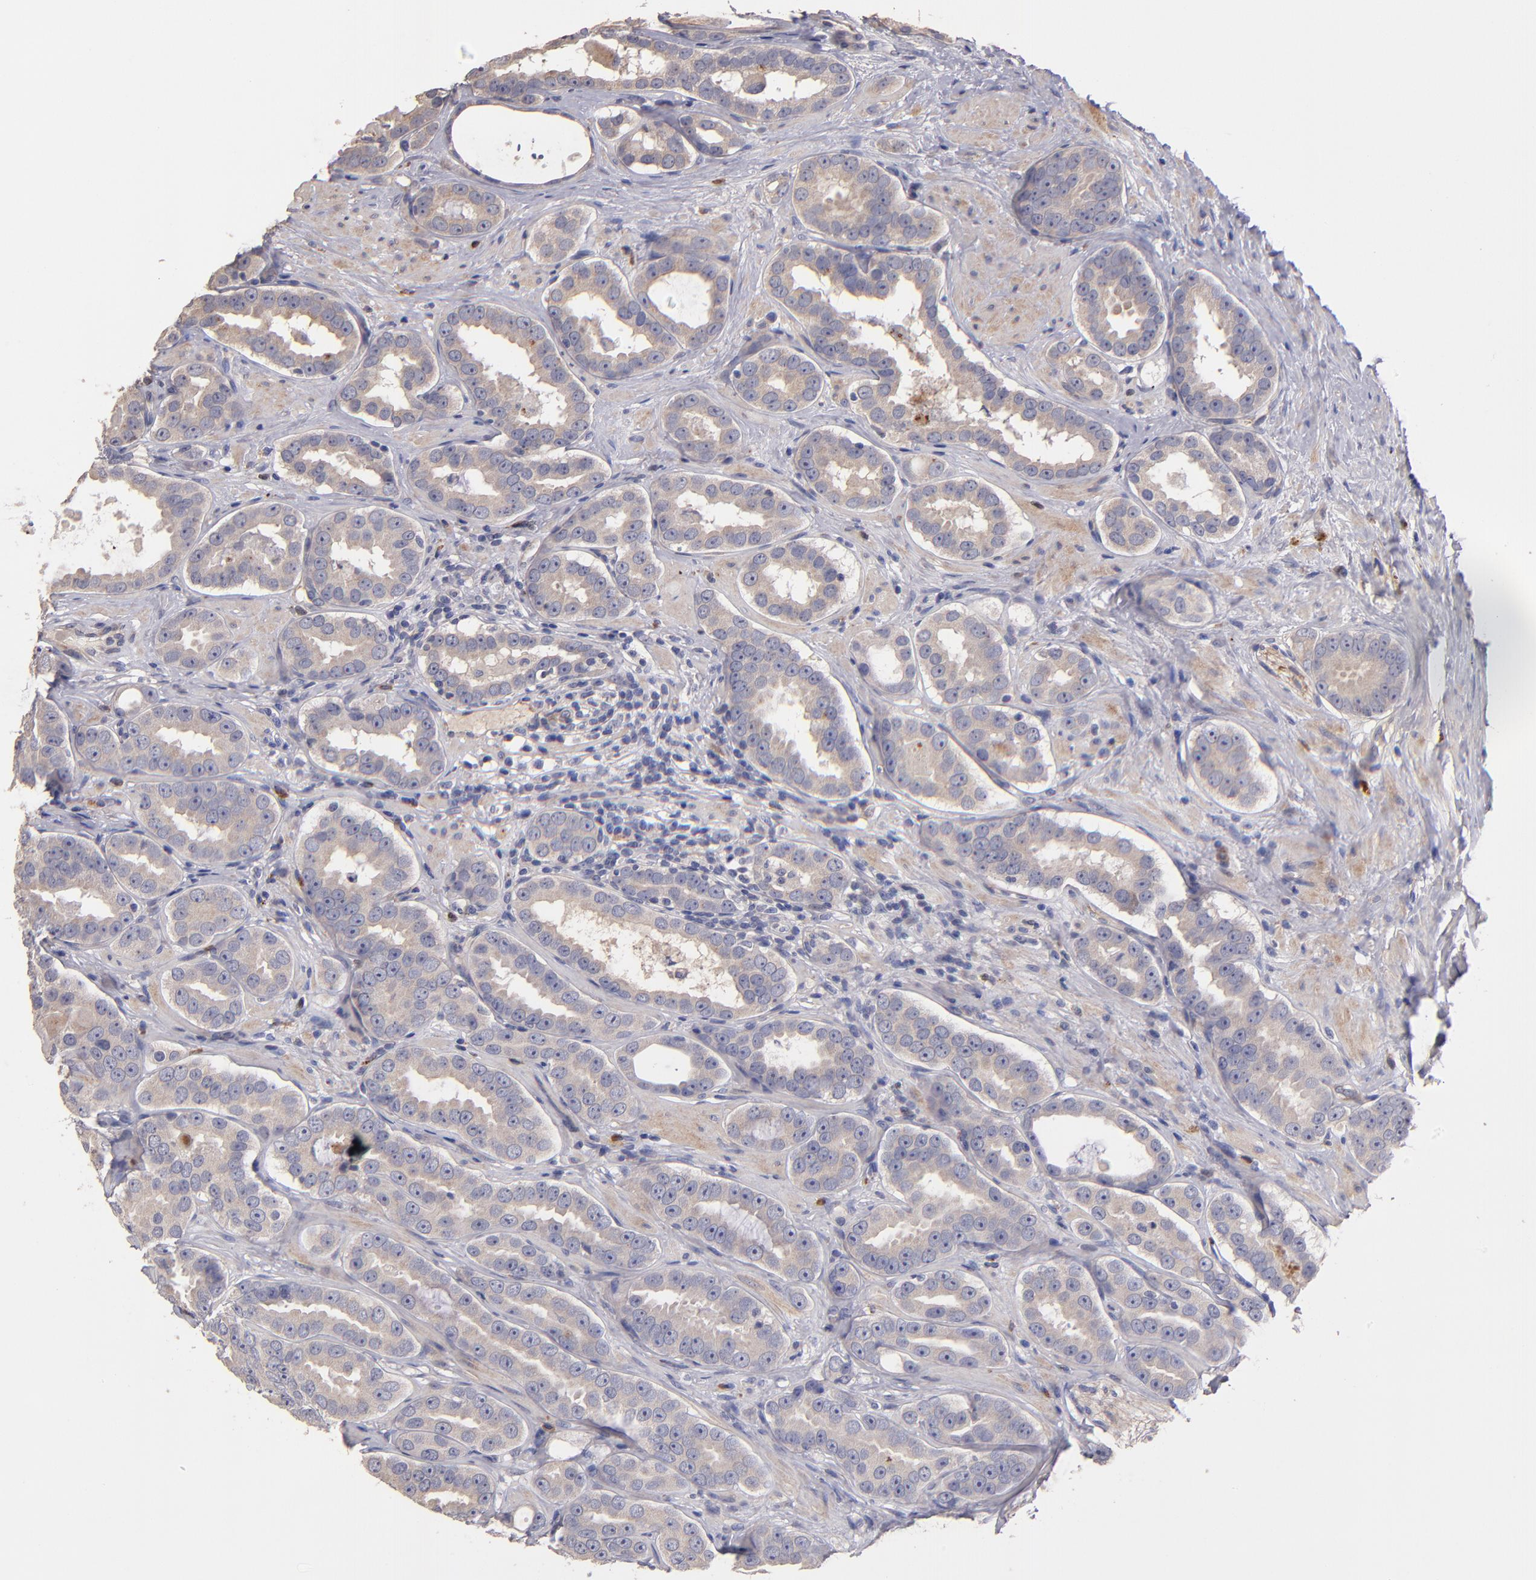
{"staining": {"intensity": "weak", "quantity": ">75%", "location": "cytoplasmic/membranous"}, "tissue": "prostate cancer", "cell_type": "Tumor cells", "image_type": "cancer", "snomed": [{"axis": "morphology", "description": "Adenocarcinoma, Low grade"}, {"axis": "topography", "description": "Prostate"}], "caption": "Immunohistochemistry image of neoplastic tissue: prostate adenocarcinoma (low-grade) stained using IHC reveals low levels of weak protein expression localized specifically in the cytoplasmic/membranous of tumor cells, appearing as a cytoplasmic/membranous brown color.", "gene": "MAGEE1", "patient": {"sex": "male", "age": 59}}